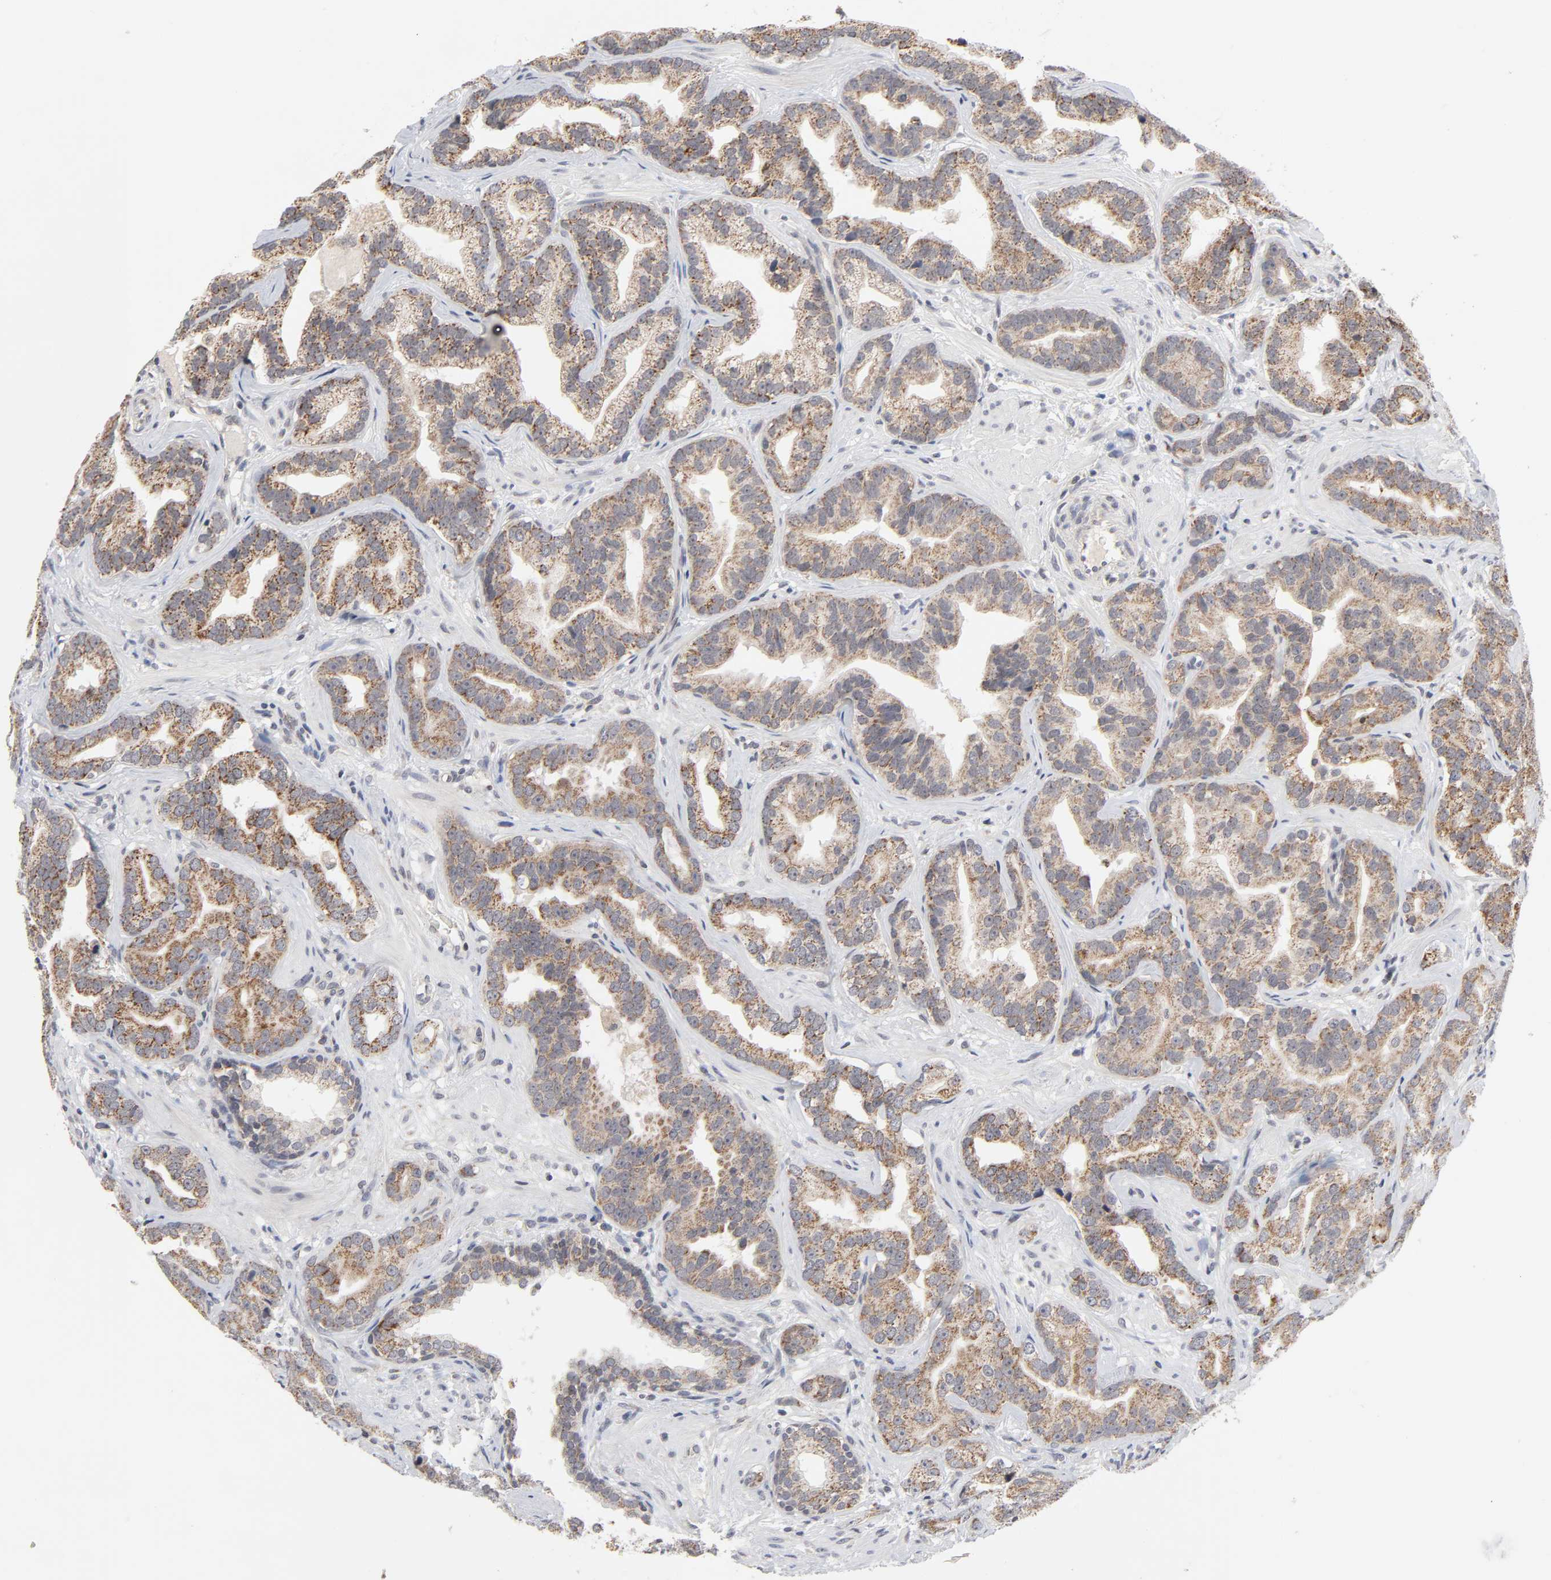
{"staining": {"intensity": "moderate", "quantity": ">75%", "location": "cytoplasmic/membranous"}, "tissue": "prostate cancer", "cell_type": "Tumor cells", "image_type": "cancer", "snomed": [{"axis": "morphology", "description": "Adenocarcinoma, Low grade"}, {"axis": "topography", "description": "Prostate"}], "caption": "Immunohistochemical staining of human prostate adenocarcinoma (low-grade) reveals medium levels of moderate cytoplasmic/membranous protein expression in about >75% of tumor cells.", "gene": "AUH", "patient": {"sex": "male", "age": 59}}